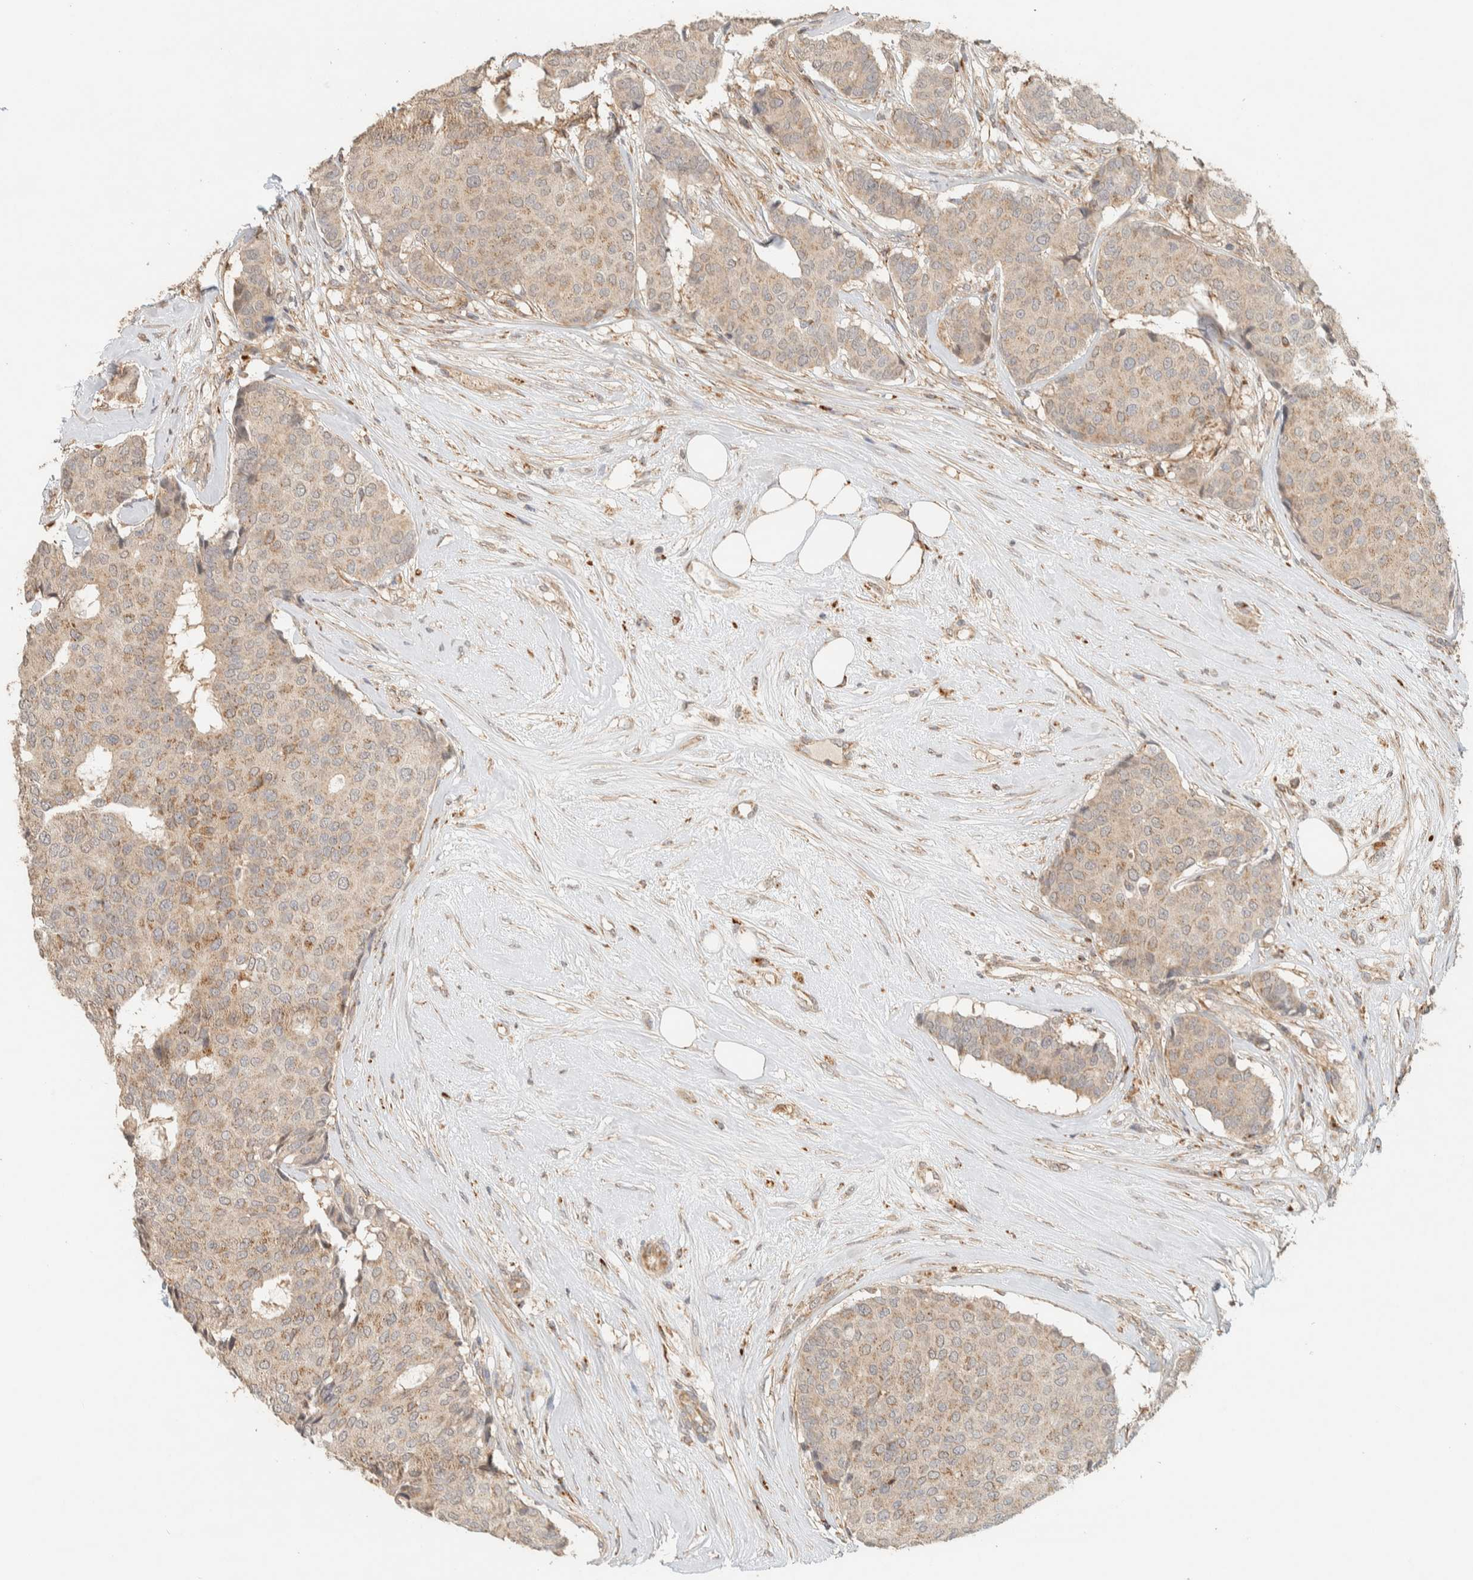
{"staining": {"intensity": "weak", "quantity": ">75%", "location": "cytoplasmic/membranous"}, "tissue": "breast cancer", "cell_type": "Tumor cells", "image_type": "cancer", "snomed": [{"axis": "morphology", "description": "Duct carcinoma"}, {"axis": "topography", "description": "Breast"}], "caption": "This image exhibits immunohistochemistry staining of breast cancer, with low weak cytoplasmic/membranous expression in approximately >75% of tumor cells.", "gene": "PDE7B", "patient": {"sex": "female", "age": 75}}